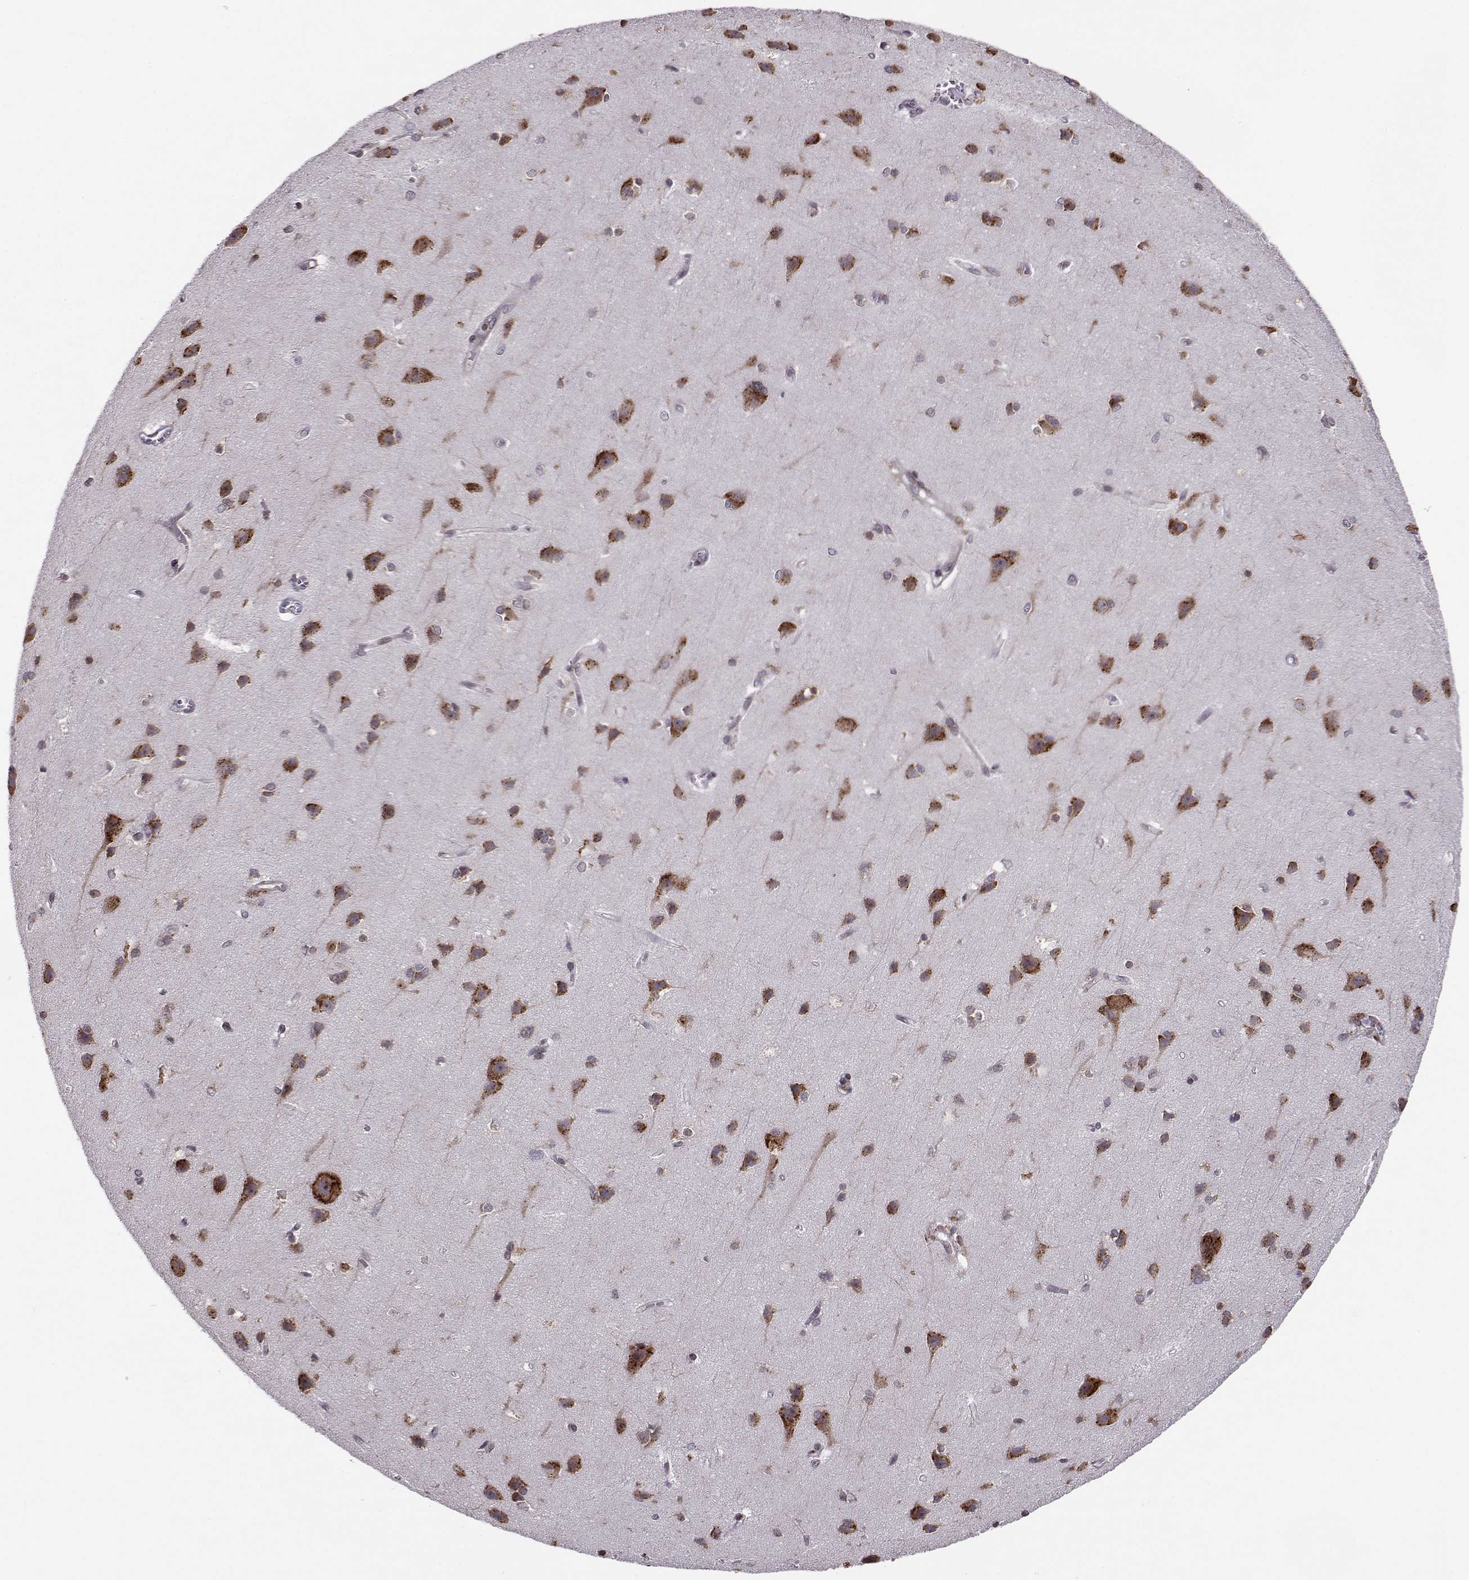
{"staining": {"intensity": "negative", "quantity": "none", "location": "none"}, "tissue": "cerebral cortex", "cell_type": "Endothelial cells", "image_type": "normal", "snomed": [{"axis": "morphology", "description": "Normal tissue, NOS"}, {"axis": "topography", "description": "Cerebral cortex"}], "caption": "Endothelial cells are negative for brown protein staining in benign cerebral cortex. (IHC, brightfield microscopy, high magnification).", "gene": "RPL31", "patient": {"sex": "male", "age": 37}}